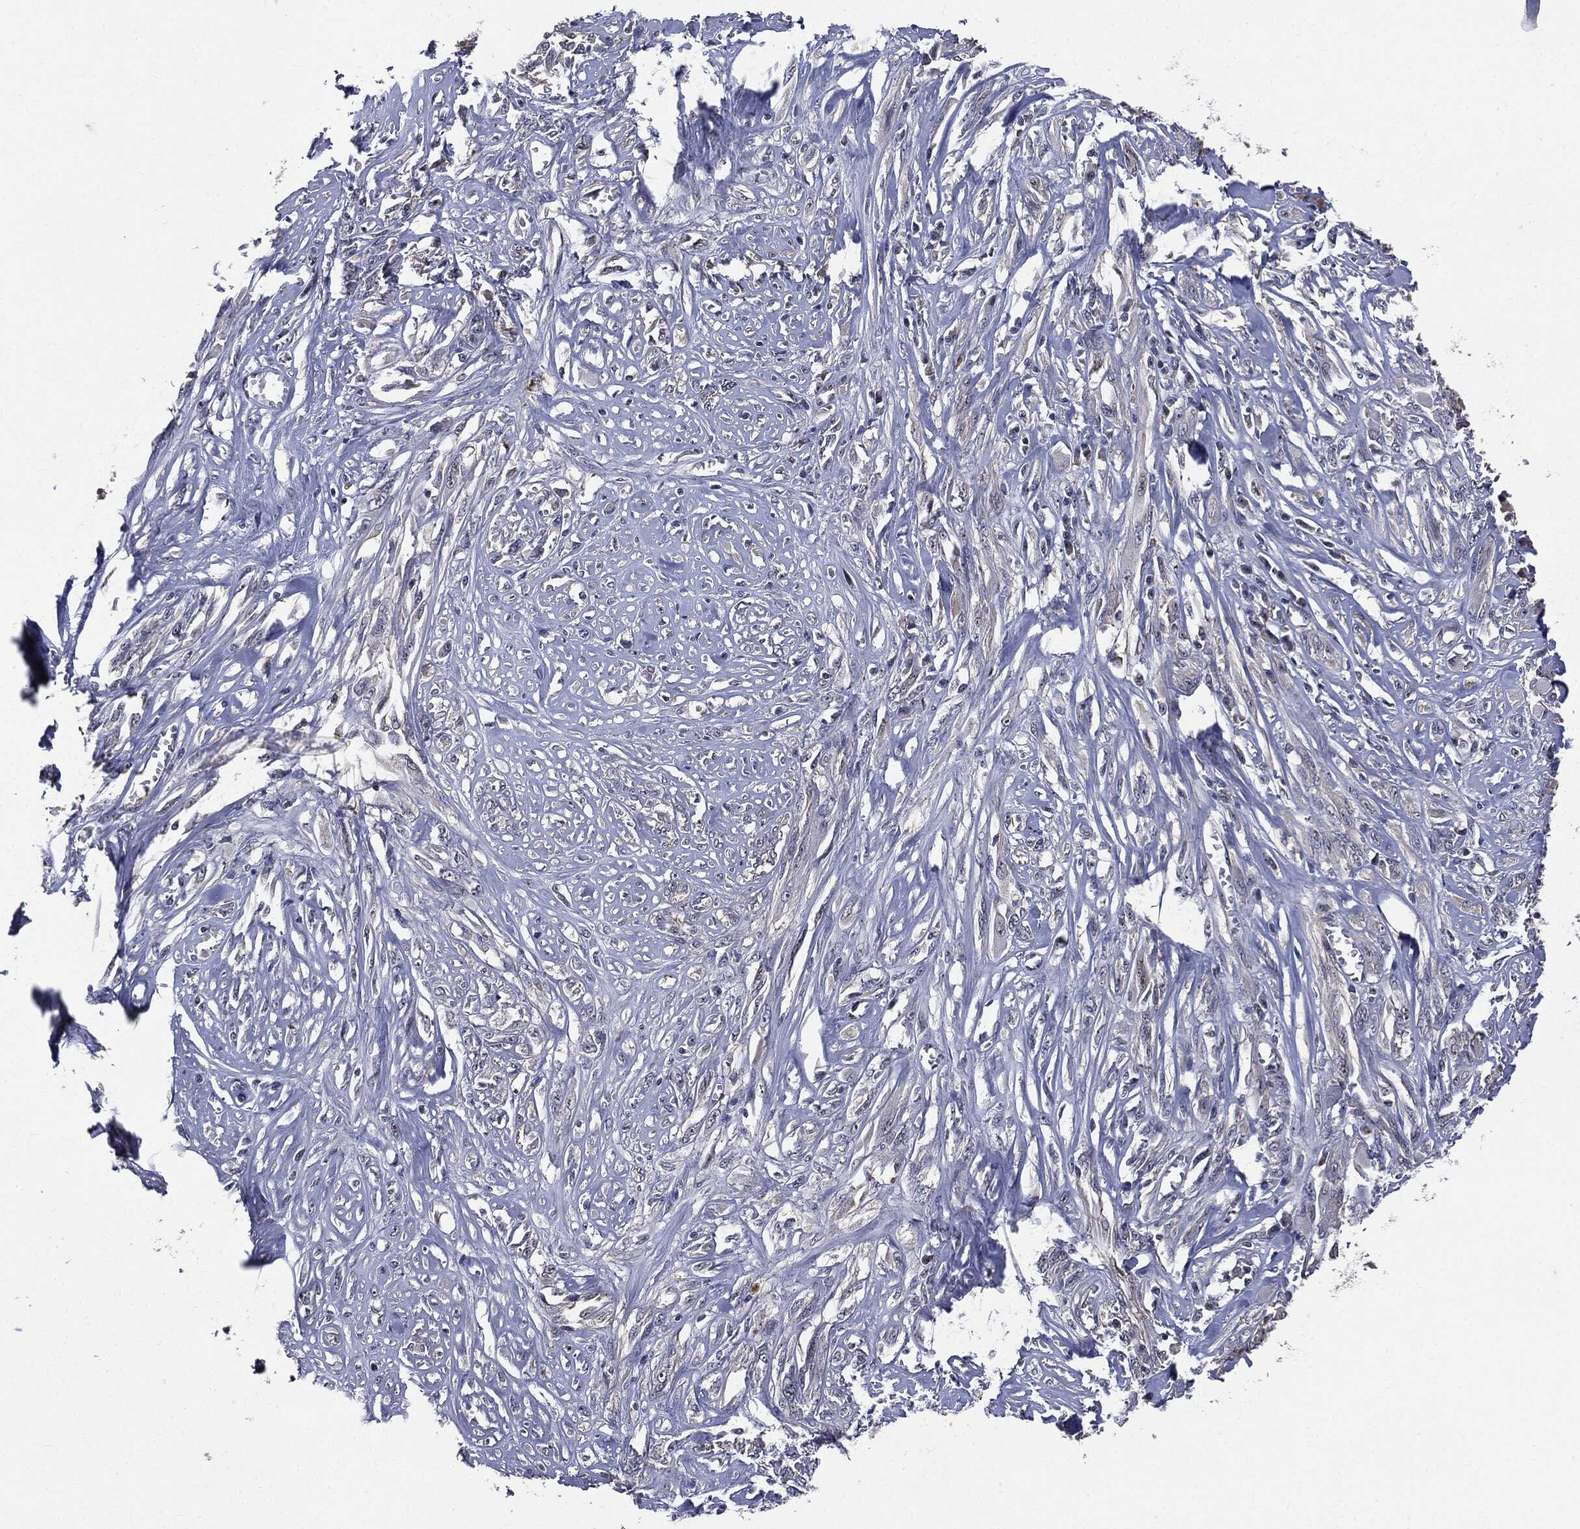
{"staining": {"intensity": "negative", "quantity": "none", "location": "none"}, "tissue": "melanoma", "cell_type": "Tumor cells", "image_type": "cancer", "snomed": [{"axis": "morphology", "description": "Malignant melanoma, NOS"}, {"axis": "topography", "description": "Skin"}], "caption": "Malignant melanoma stained for a protein using immunohistochemistry shows no expression tumor cells.", "gene": "TRMT1L", "patient": {"sex": "female", "age": 91}}